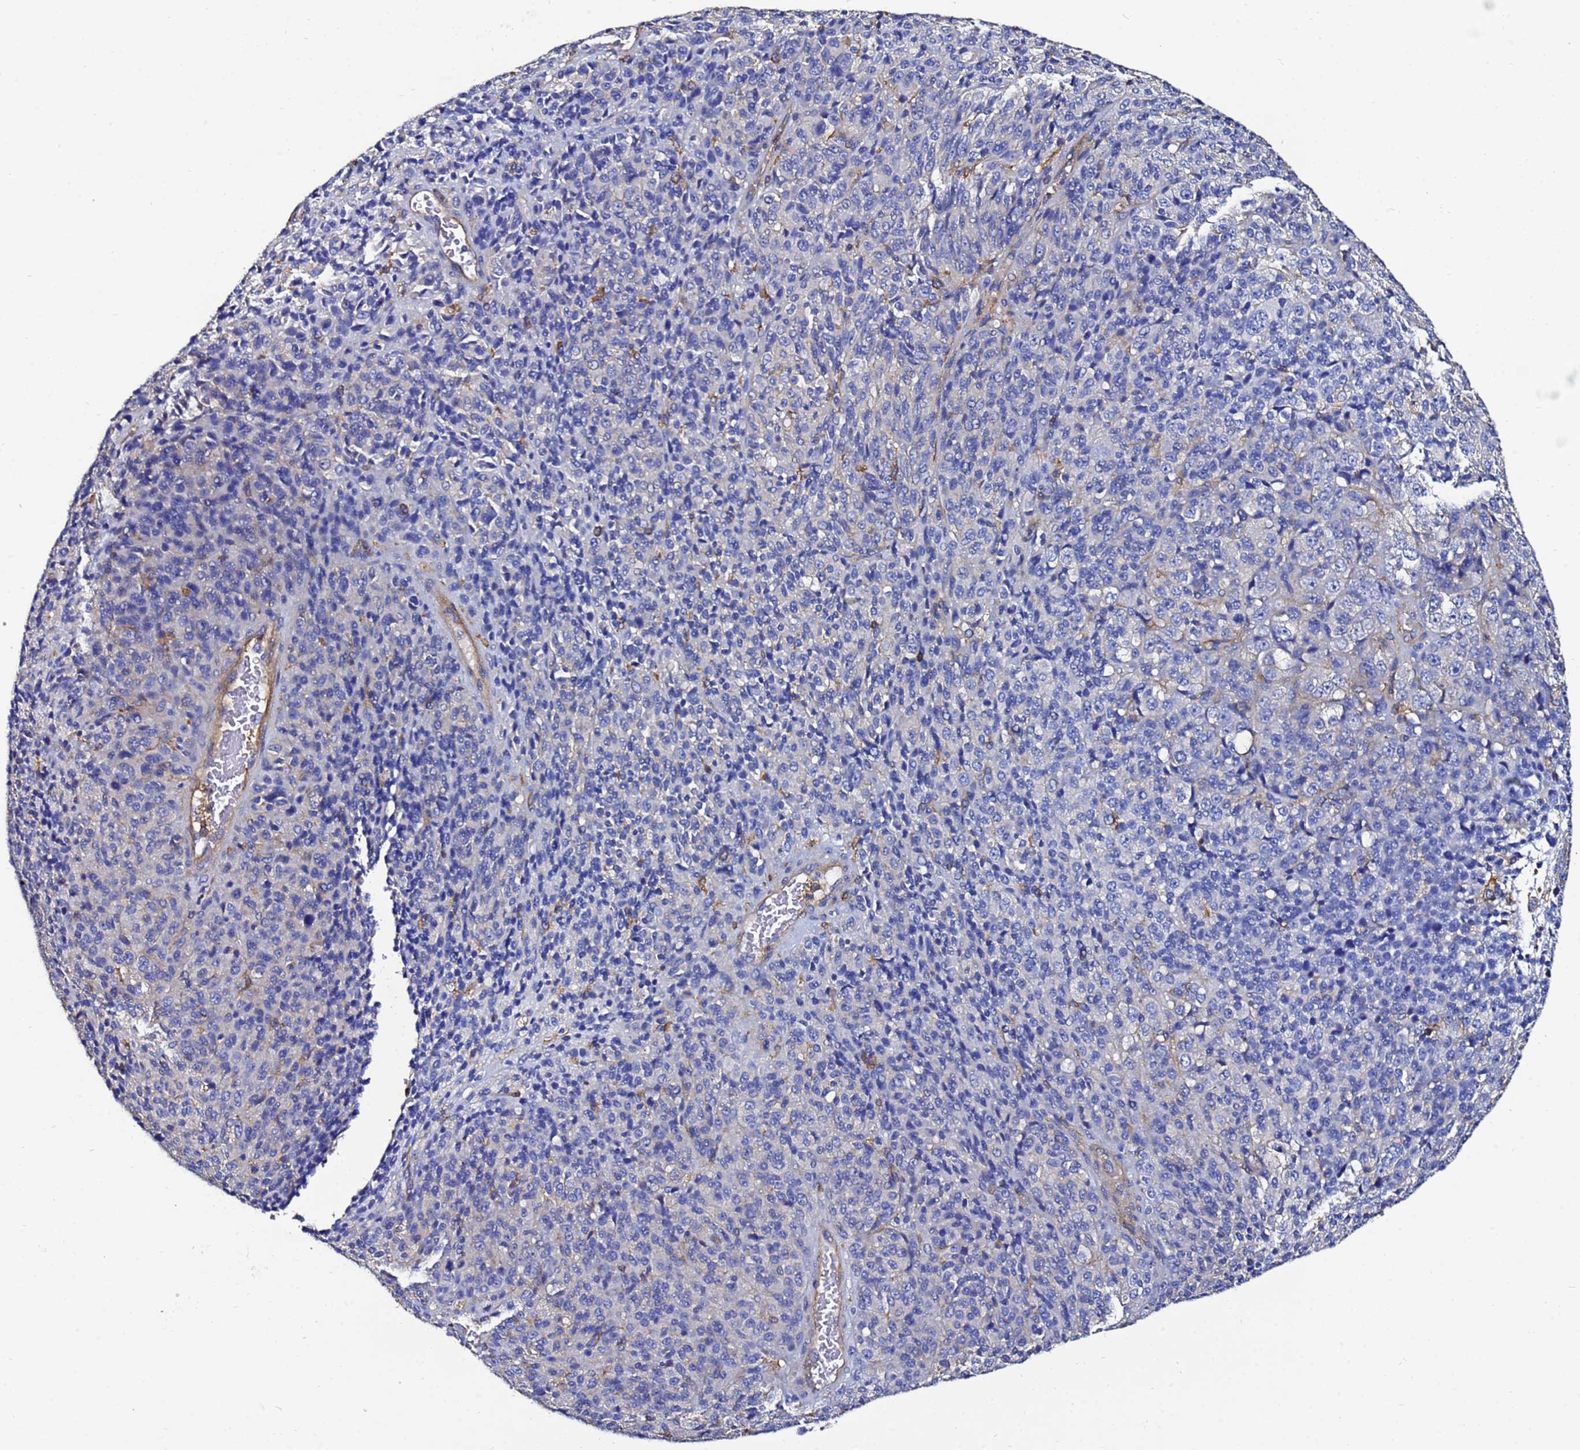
{"staining": {"intensity": "negative", "quantity": "none", "location": "none"}, "tissue": "melanoma", "cell_type": "Tumor cells", "image_type": "cancer", "snomed": [{"axis": "morphology", "description": "Malignant melanoma, Metastatic site"}, {"axis": "topography", "description": "Brain"}], "caption": "High magnification brightfield microscopy of melanoma stained with DAB (3,3'-diaminobenzidine) (brown) and counterstained with hematoxylin (blue): tumor cells show no significant positivity.", "gene": "ACTB", "patient": {"sex": "female", "age": 56}}